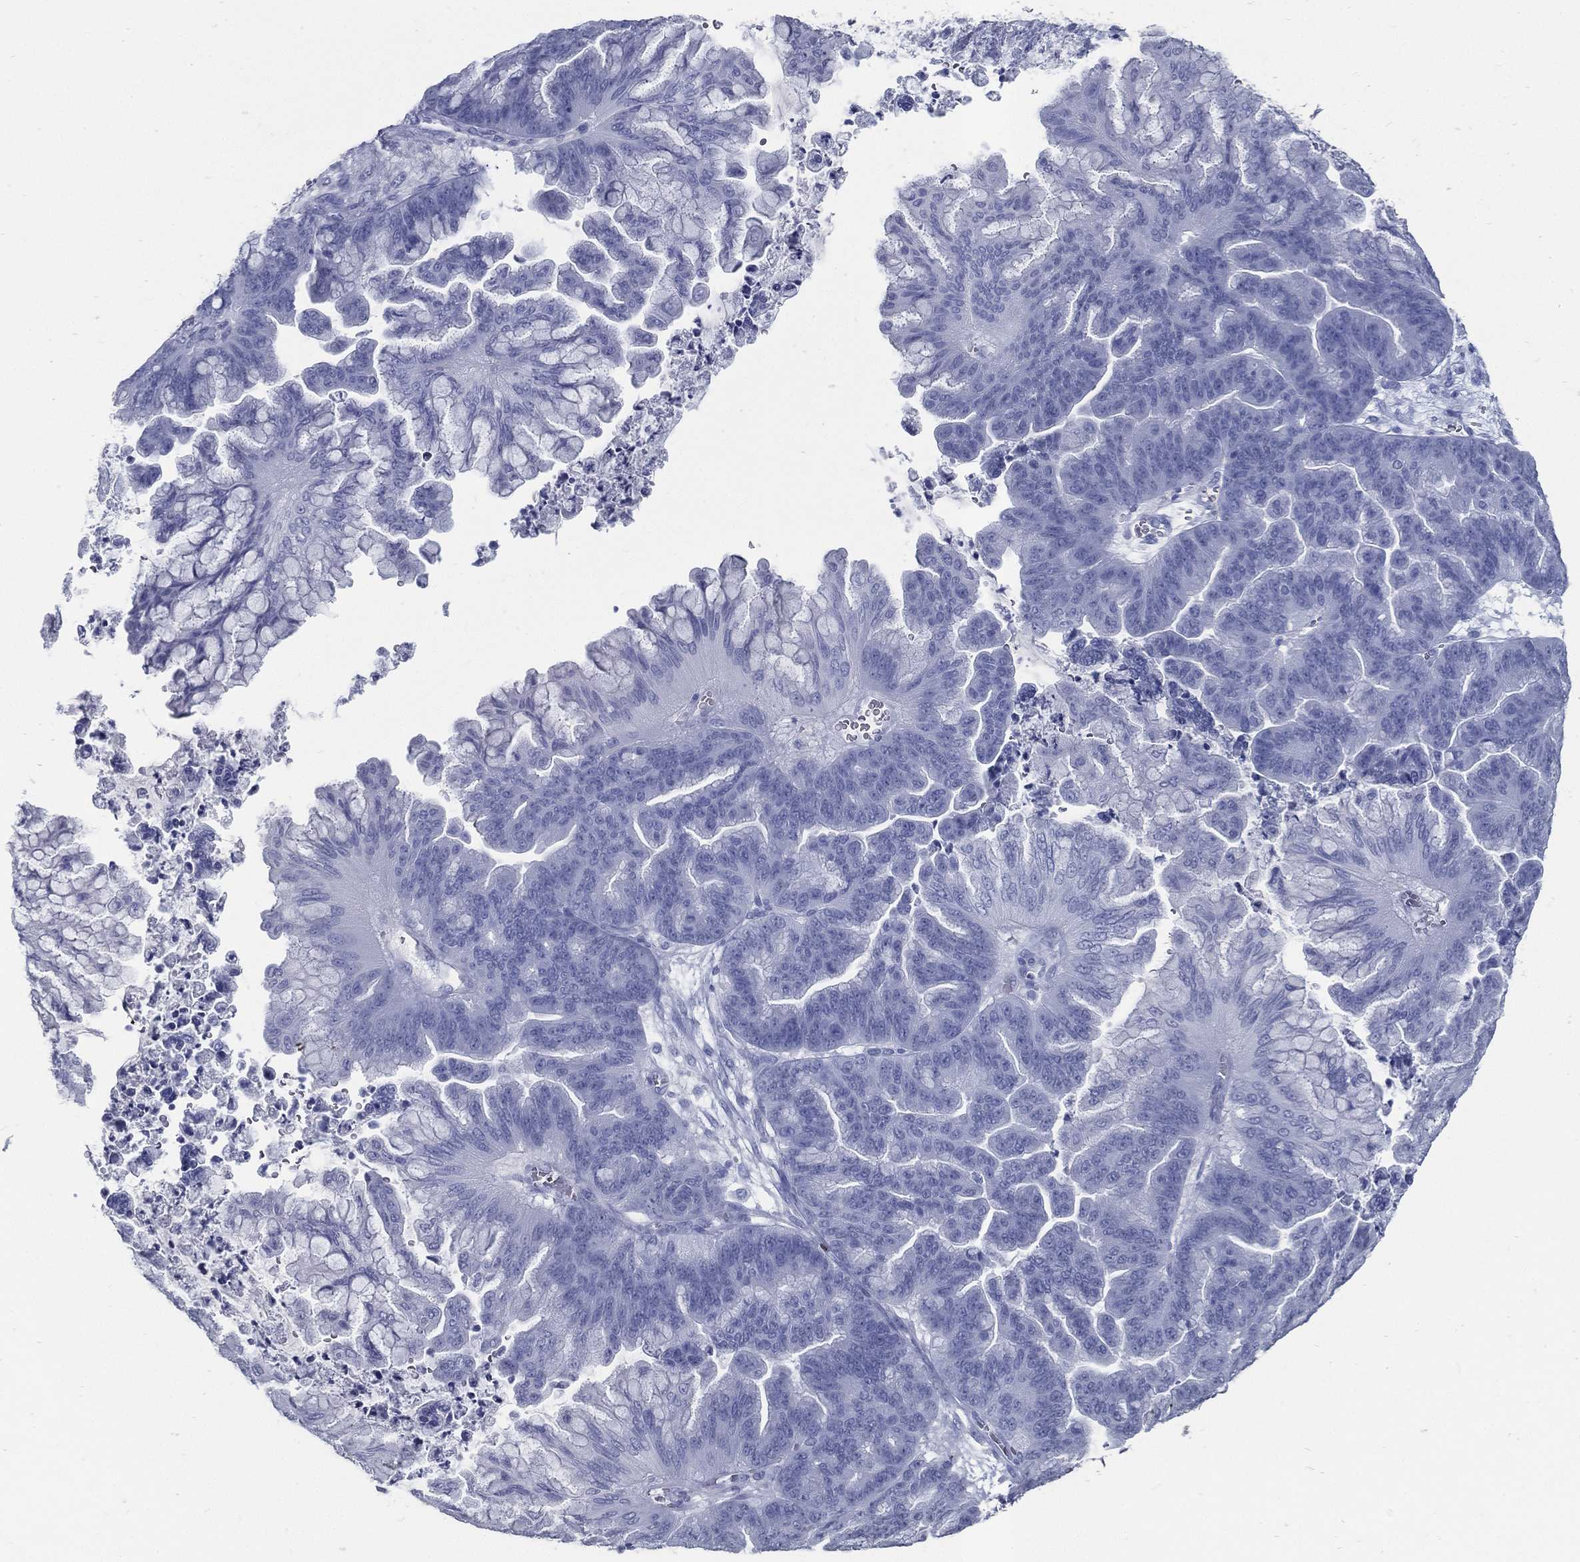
{"staining": {"intensity": "negative", "quantity": "none", "location": "none"}, "tissue": "ovarian cancer", "cell_type": "Tumor cells", "image_type": "cancer", "snomed": [{"axis": "morphology", "description": "Cystadenocarcinoma, mucinous, NOS"}, {"axis": "topography", "description": "Ovary"}], "caption": "A micrograph of ovarian cancer stained for a protein reveals no brown staining in tumor cells.", "gene": "PYHIN1", "patient": {"sex": "female", "age": 67}}